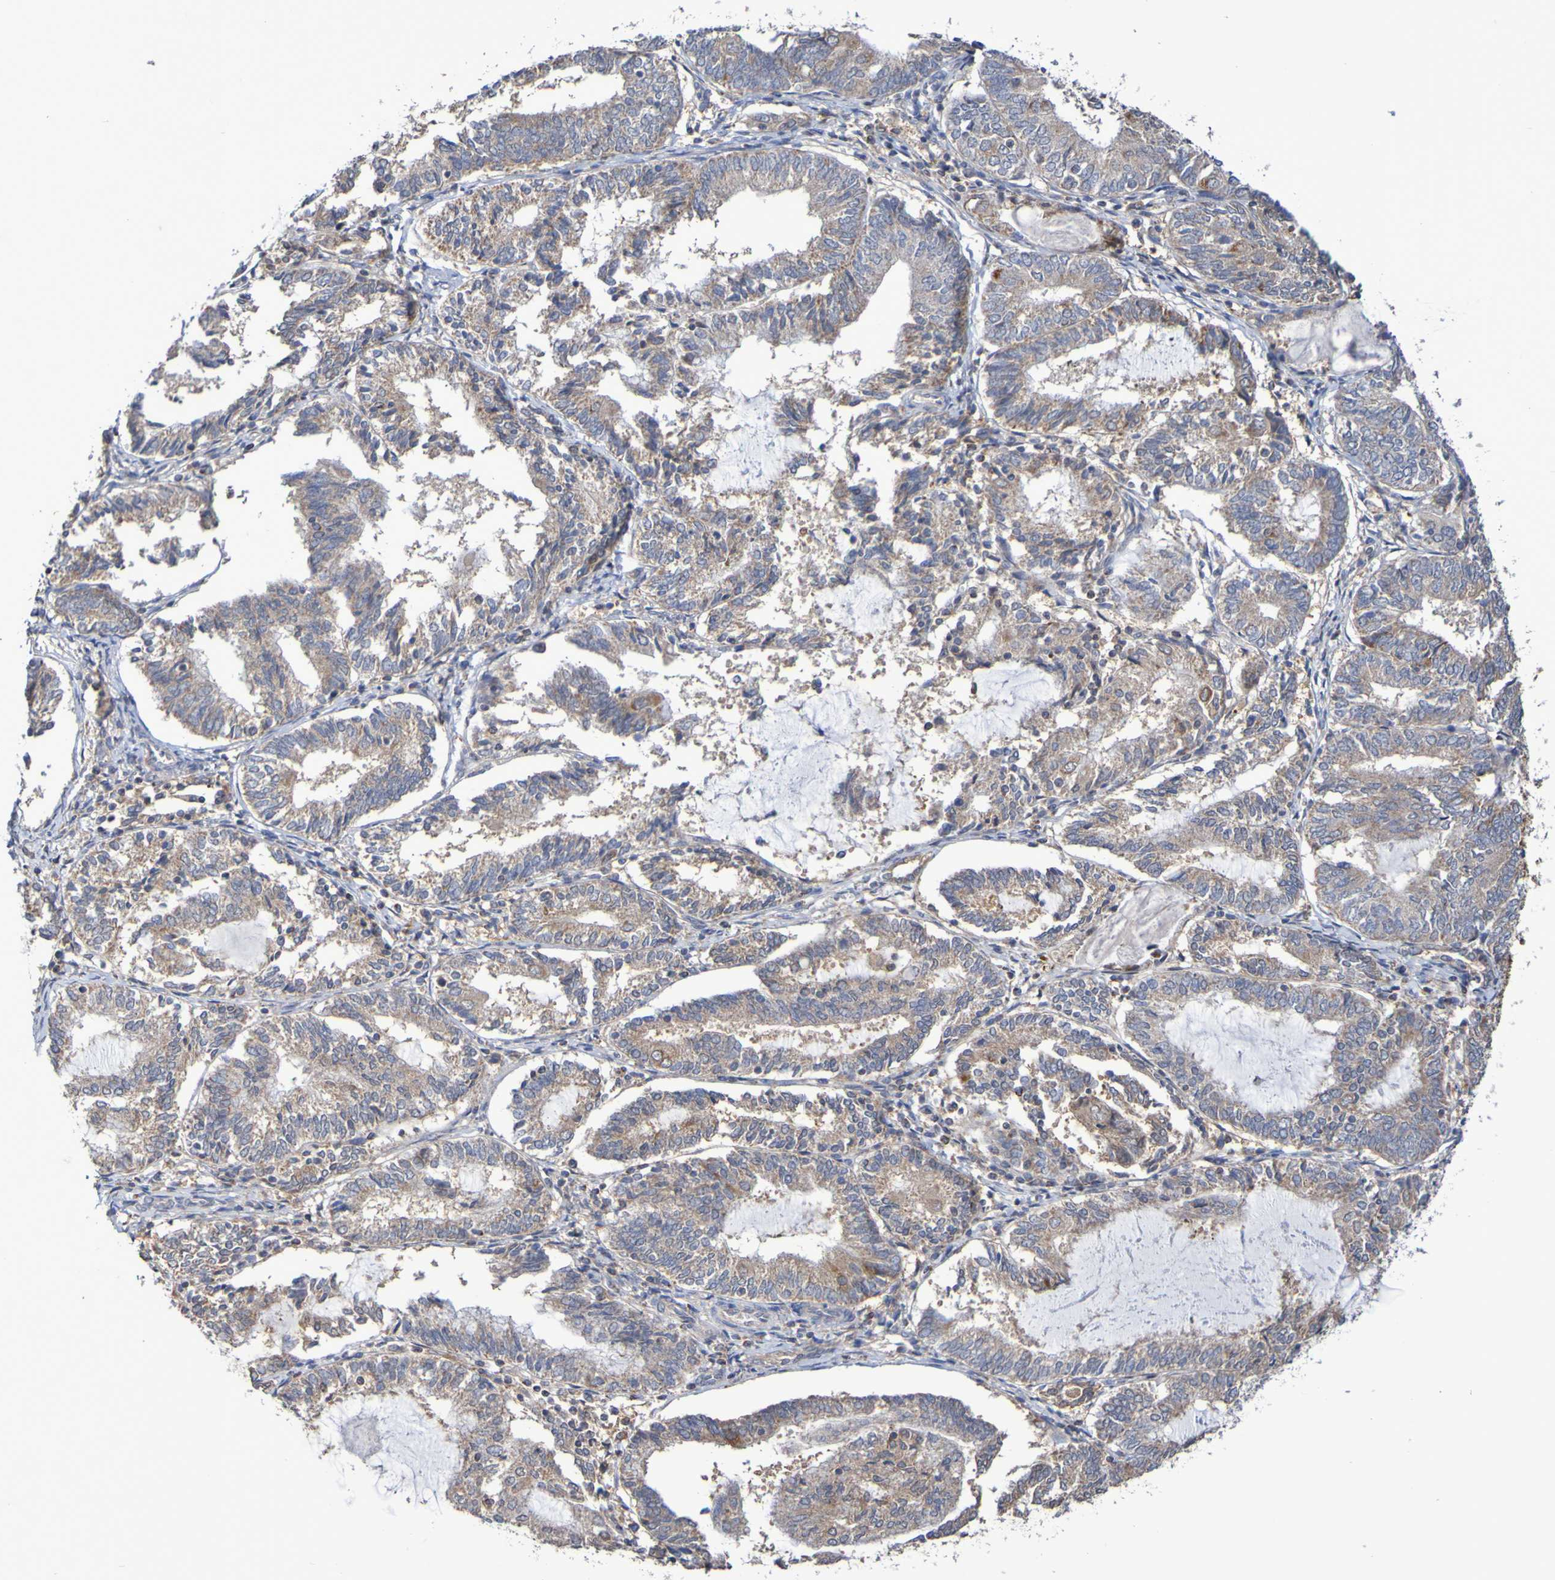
{"staining": {"intensity": "weak", "quantity": ">75%", "location": "cytoplasmic/membranous"}, "tissue": "endometrial cancer", "cell_type": "Tumor cells", "image_type": "cancer", "snomed": [{"axis": "morphology", "description": "Adenocarcinoma, NOS"}, {"axis": "topography", "description": "Endometrium"}], "caption": "Weak cytoplasmic/membranous staining is appreciated in approximately >75% of tumor cells in endometrial cancer (adenocarcinoma). (brown staining indicates protein expression, while blue staining denotes nuclei).", "gene": "C3orf18", "patient": {"sex": "female", "age": 81}}